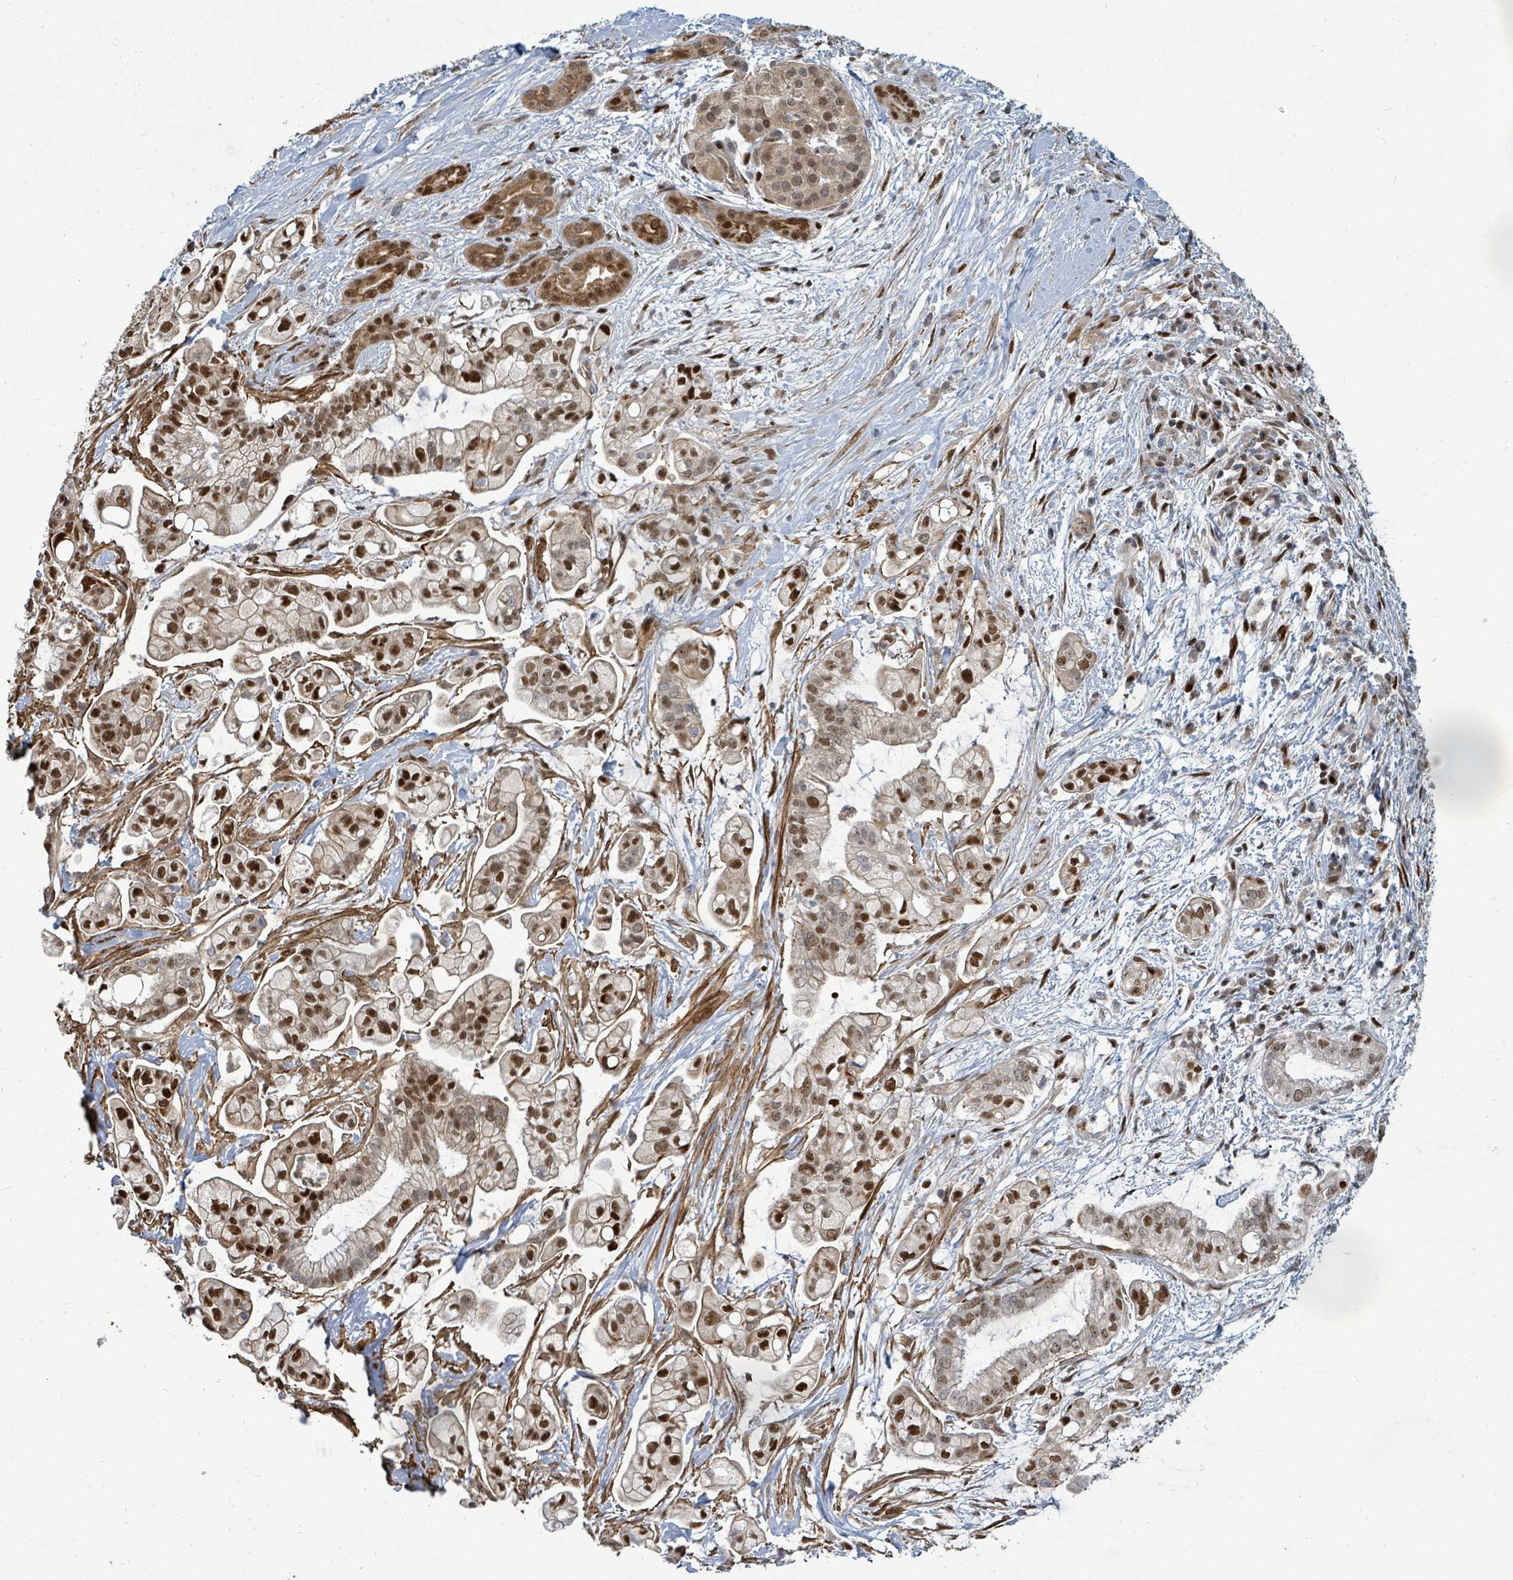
{"staining": {"intensity": "strong", "quantity": ">75%", "location": "nuclear"}, "tissue": "pancreatic cancer", "cell_type": "Tumor cells", "image_type": "cancer", "snomed": [{"axis": "morphology", "description": "Adenocarcinoma, NOS"}, {"axis": "topography", "description": "Pancreas"}], "caption": "Pancreatic cancer (adenocarcinoma) tissue demonstrates strong nuclear staining in about >75% of tumor cells", "gene": "TRDMT1", "patient": {"sex": "female", "age": 69}}